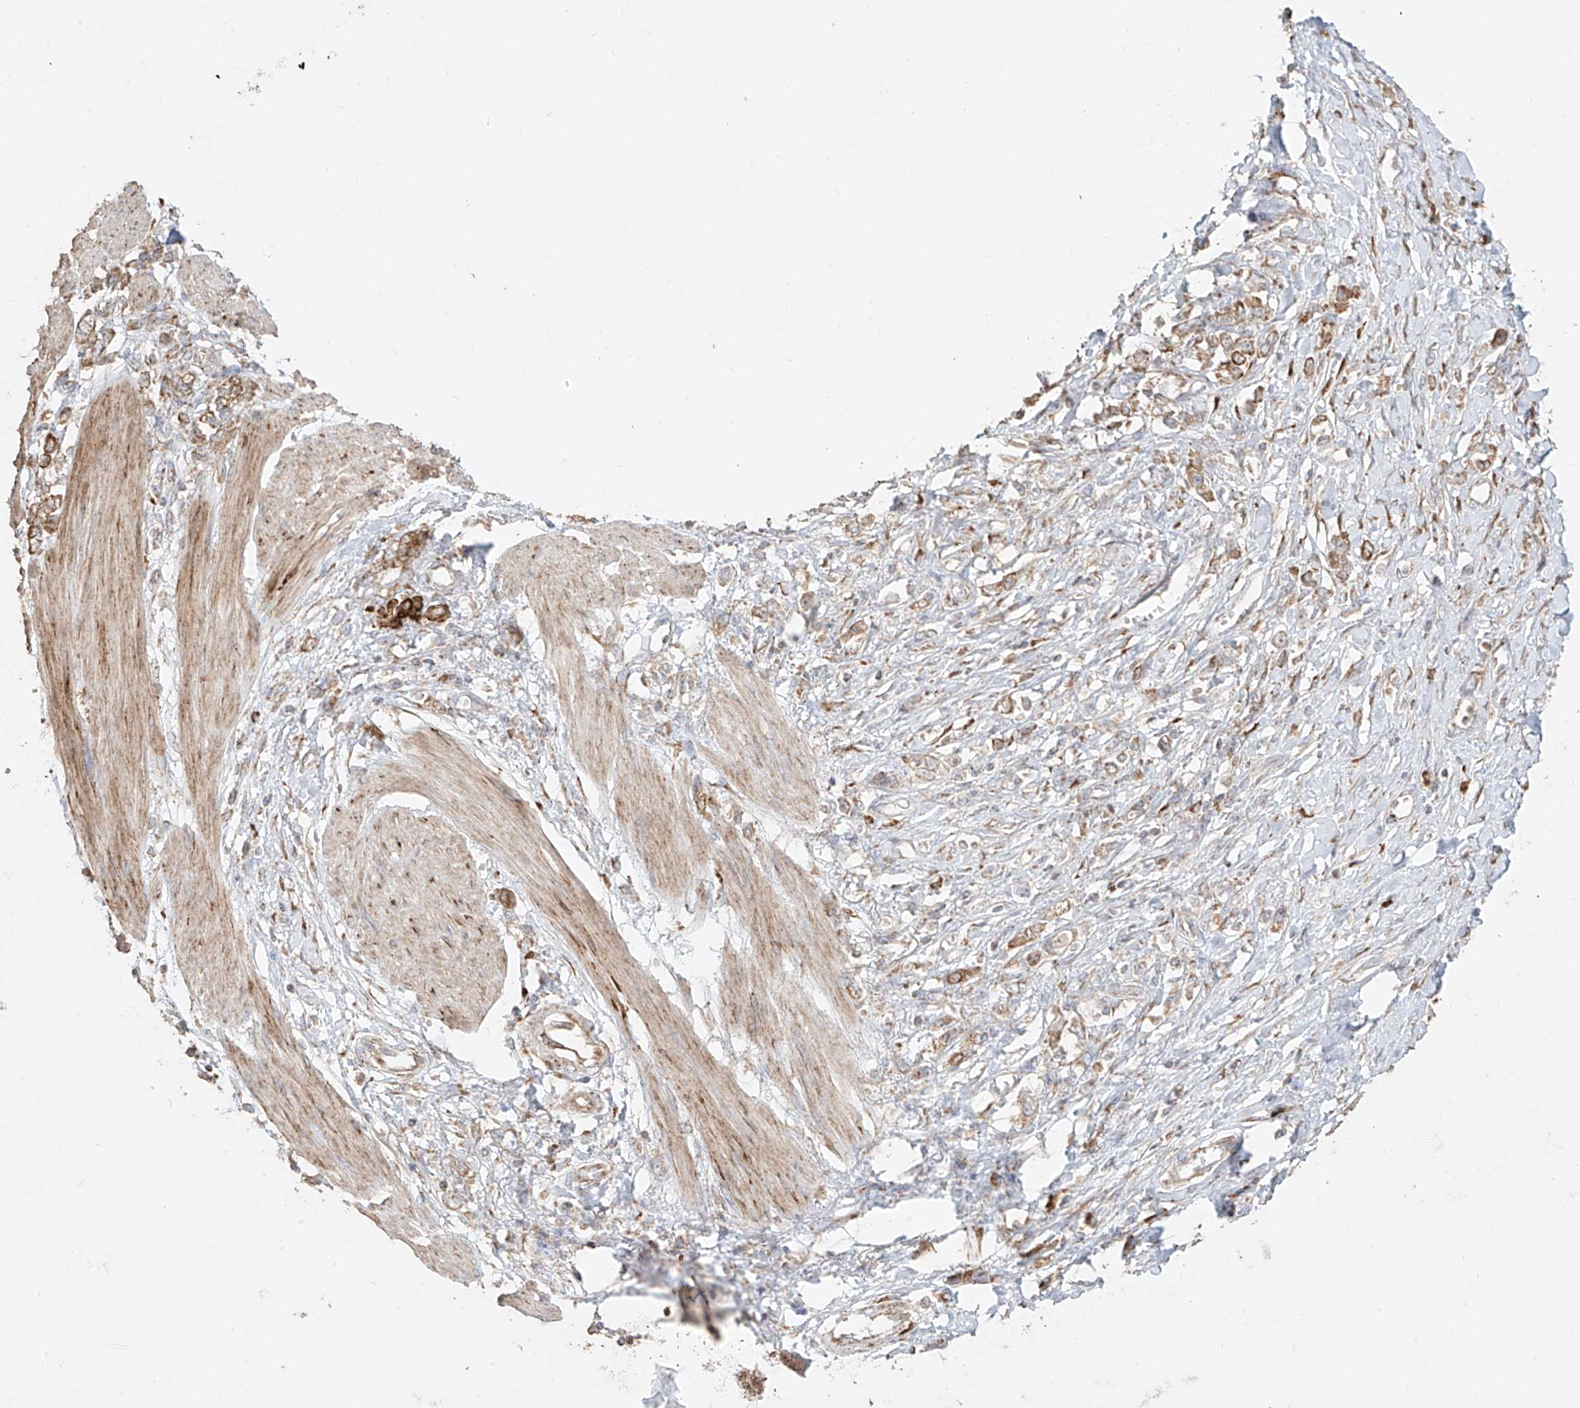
{"staining": {"intensity": "moderate", "quantity": ">75%", "location": "cytoplasmic/membranous"}, "tissue": "stomach cancer", "cell_type": "Tumor cells", "image_type": "cancer", "snomed": [{"axis": "morphology", "description": "Adenocarcinoma, NOS"}, {"axis": "topography", "description": "Stomach"}], "caption": "Stomach cancer stained for a protein (brown) displays moderate cytoplasmic/membranous positive staining in approximately >75% of tumor cells.", "gene": "COLGALT2", "patient": {"sex": "female", "age": 76}}